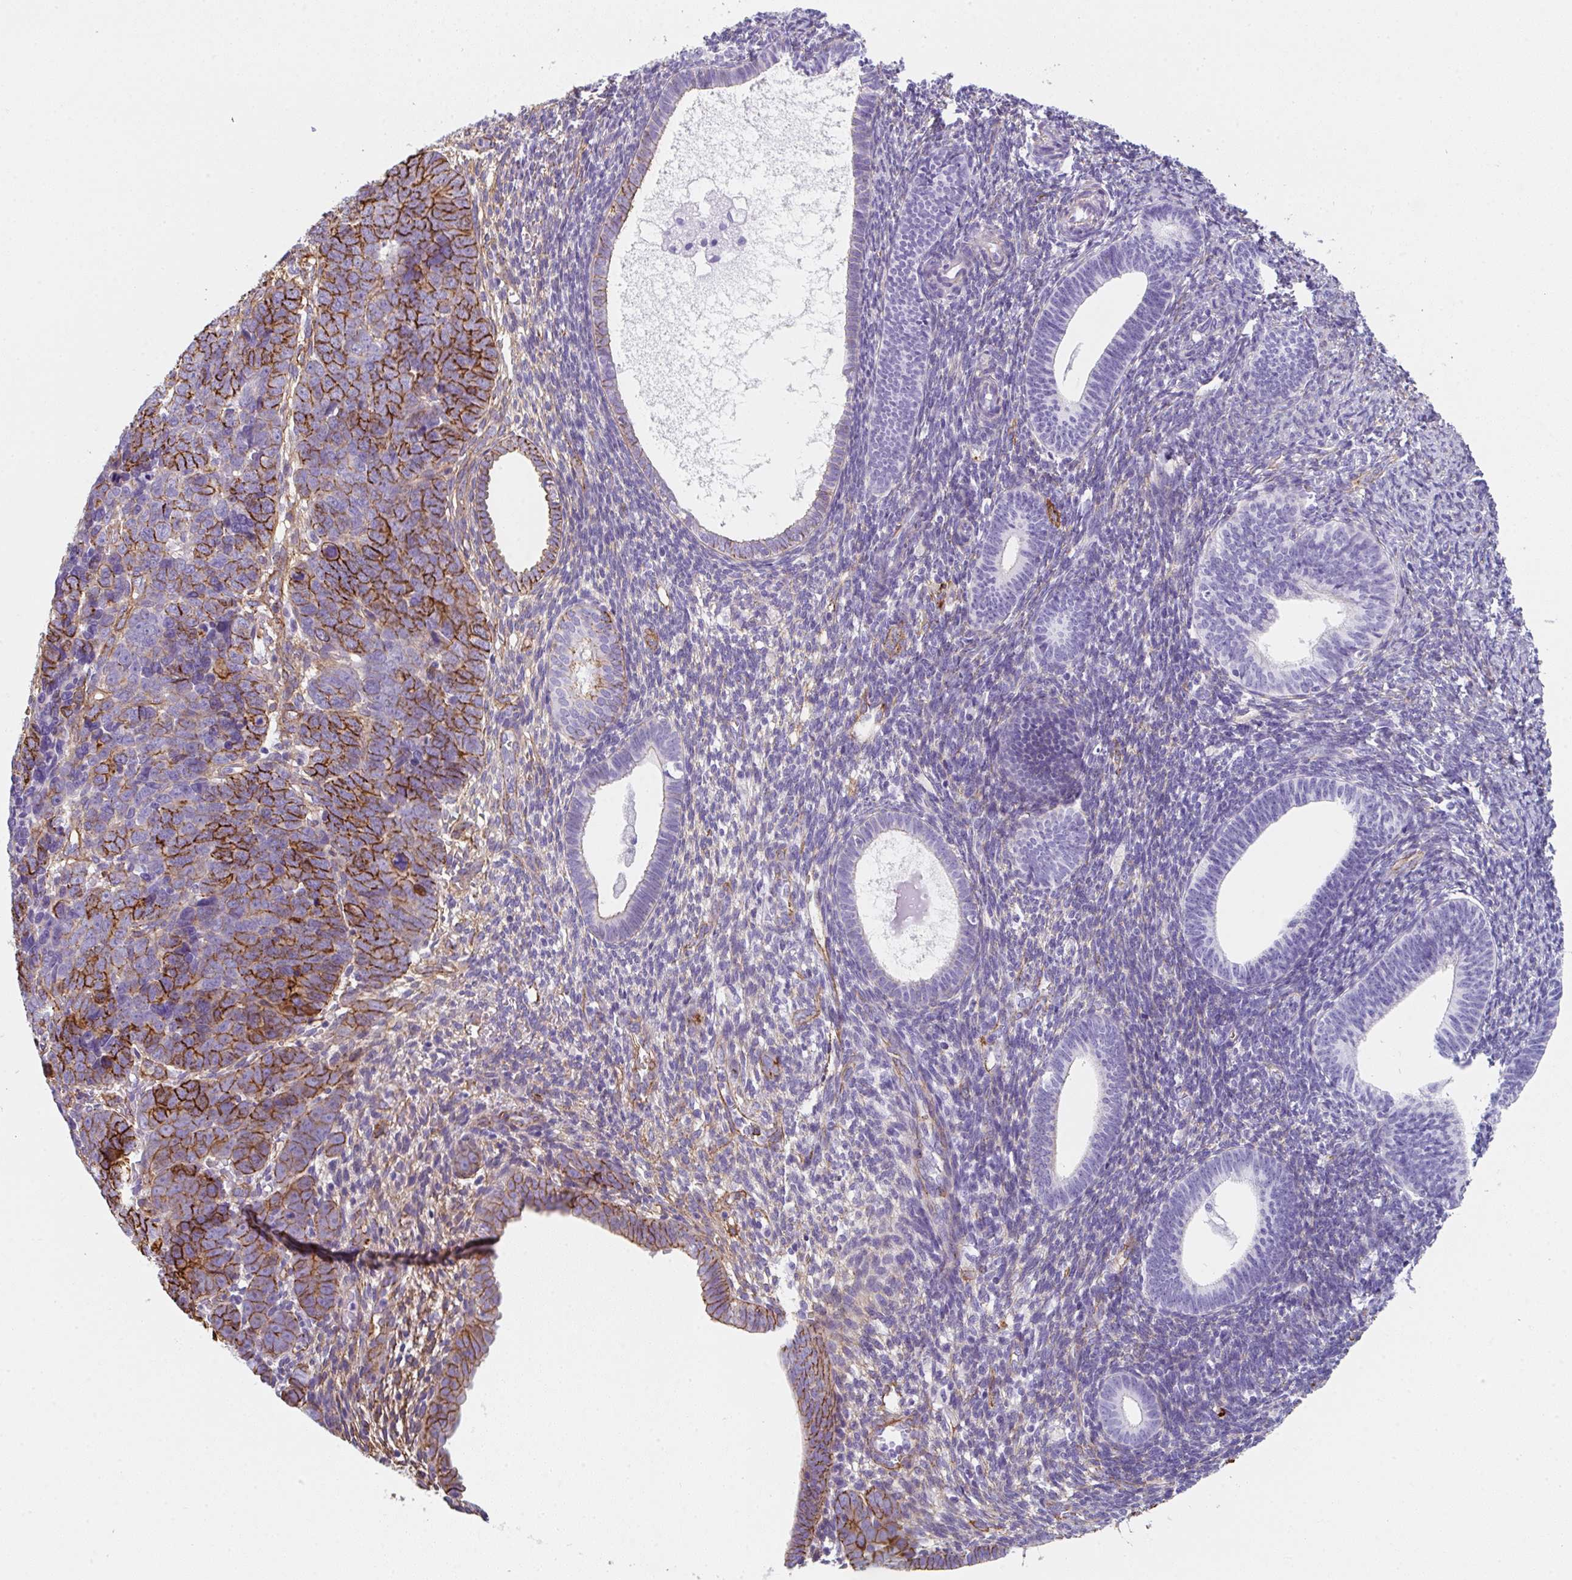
{"staining": {"intensity": "strong", "quantity": "25%-75%", "location": "cytoplasmic/membranous"}, "tissue": "endometrial cancer", "cell_type": "Tumor cells", "image_type": "cancer", "snomed": [{"axis": "morphology", "description": "Adenocarcinoma, NOS"}, {"axis": "topography", "description": "Endometrium"}], "caption": "Approximately 25%-75% of tumor cells in endometrial cancer demonstrate strong cytoplasmic/membranous protein positivity as visualized by brown immunohistochemical staining.", "gene": "DBN1", "patient": {"sex": "female", "age": 82}}